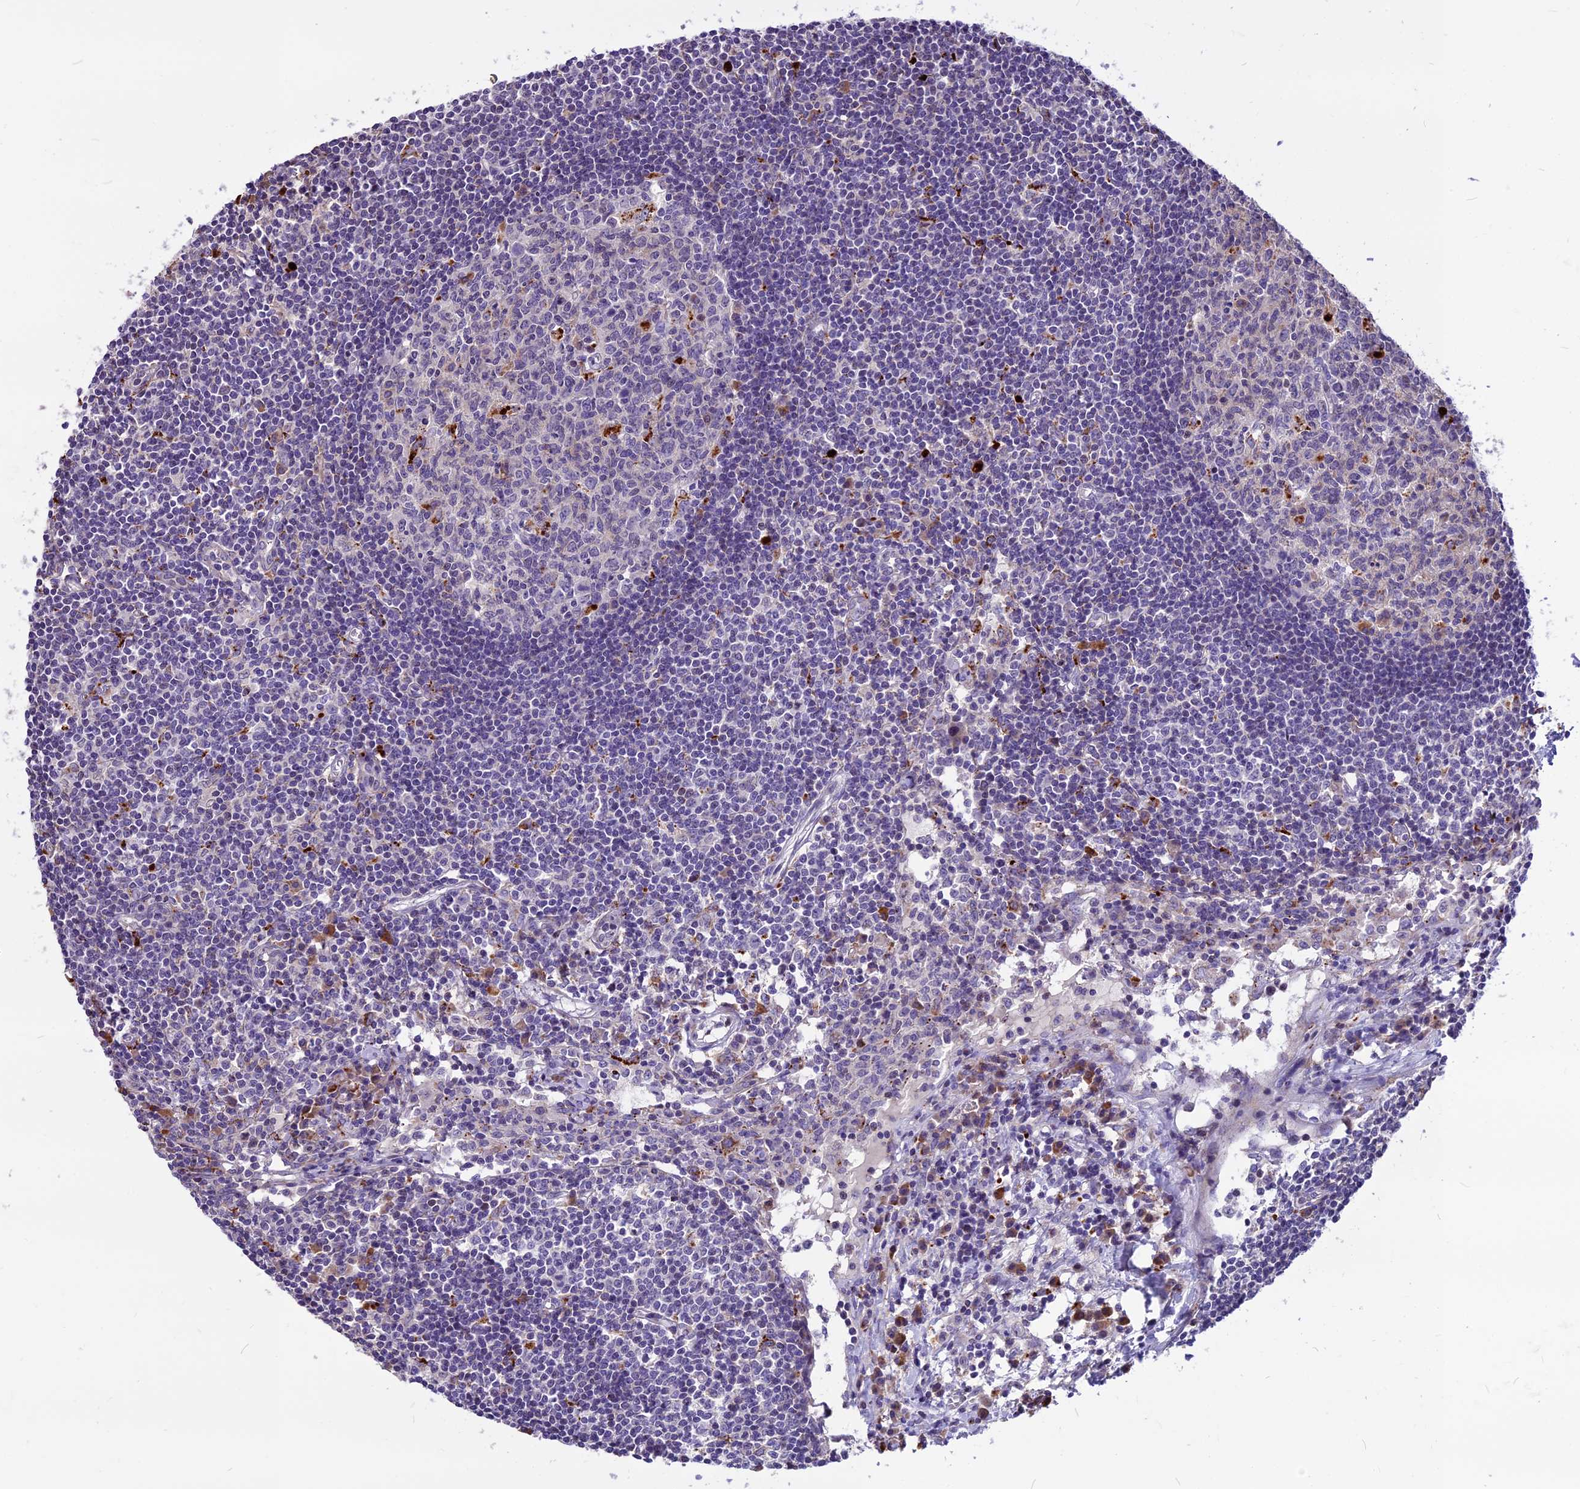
{"staining": {"intensity": "moderate", "quantity": "<25%", "location": "cytoplasmic/membranous"}, "tissue": "lymph node", "cell_type": "Germinal center cells", "image_type": "normal", "snomed": [{"axis": "morphology", "description": "Normal tissue, NOS"}, {"axis": "topography", "description": "Lymph node"}], "caption": "Normal lymph node displays moderate cytoplasmic/membranous positivity in about <25% of germinal center cells, visualized by immunohistochemistry. (Stains: DAB (3,3'-diaminobenzidine) in brown, nuclei in blue, Microscopy: brightfield microscopy at high magnification).", "gene": "THRSP", "patient": {"sex": "female", "age": 55}}